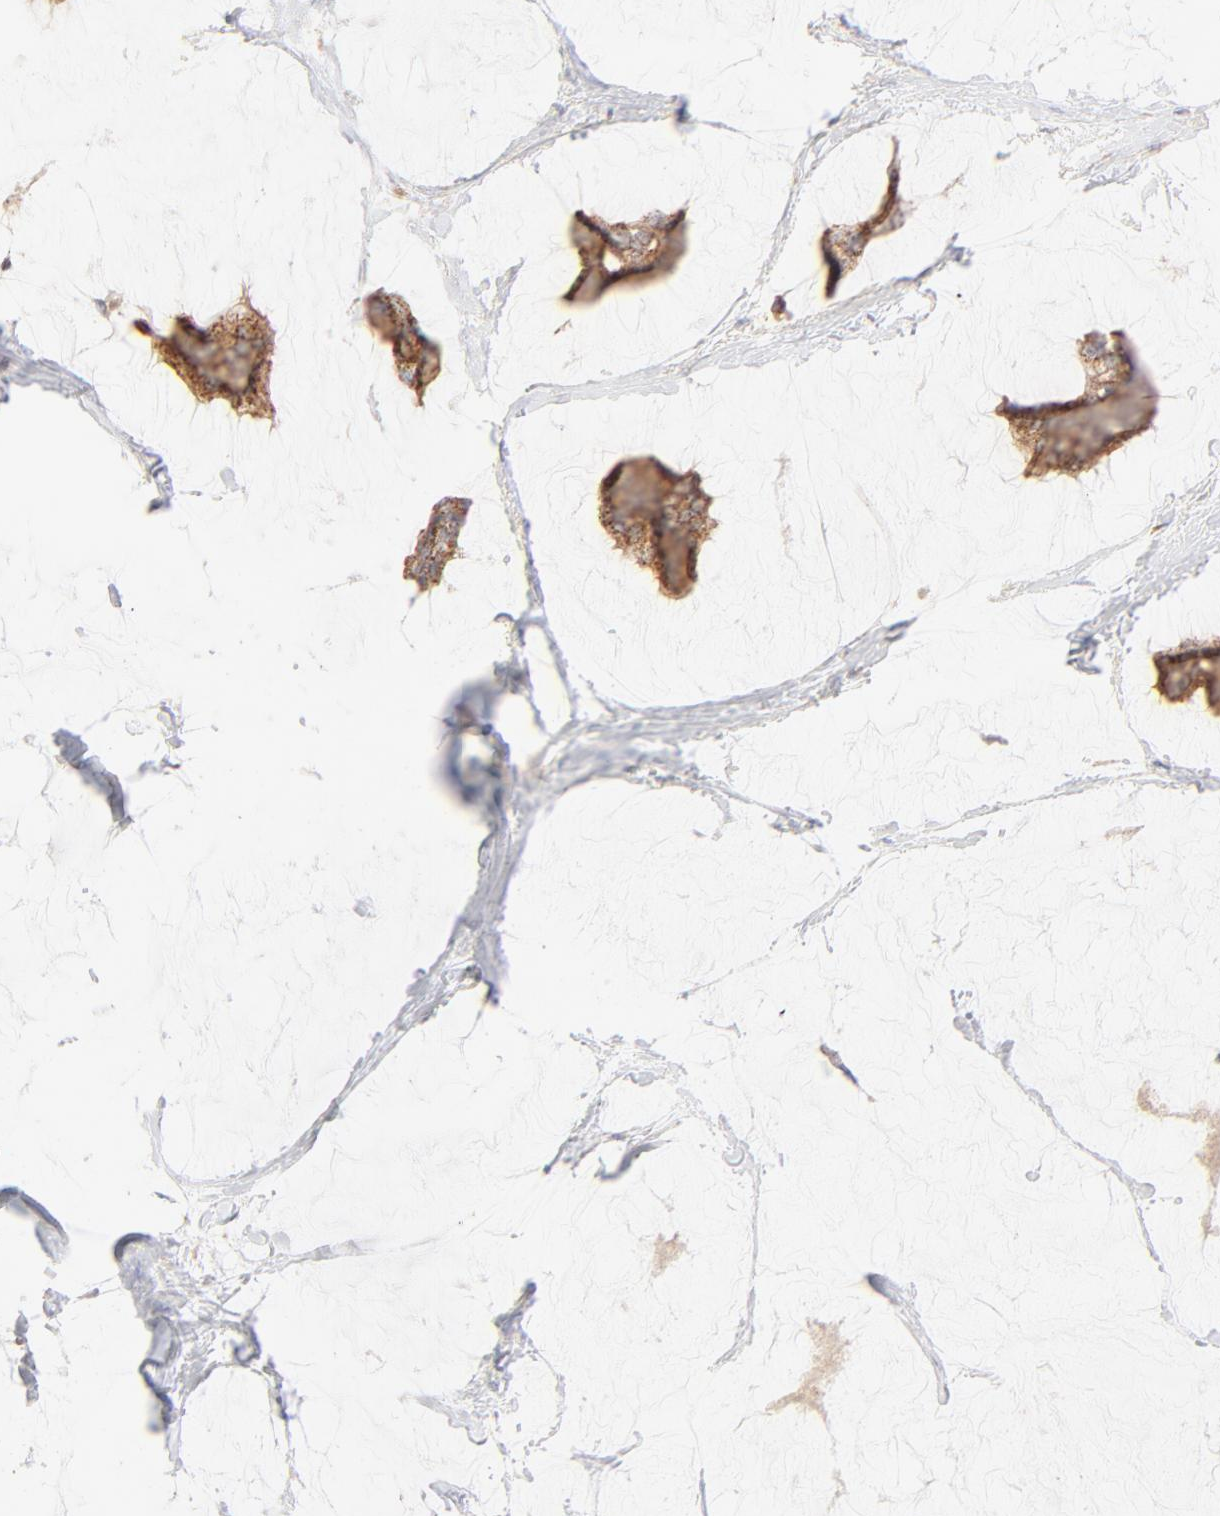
{"staining": {"intensity": "moderate", "quantity": ">75%", "location": "cytoplasmic/membranous"}, "tissue": "breast cancer", "cell_type": "Tumor cells", "image_type": "cancer", "snomed": [{"axis": "morphology", "description": "Duct carcinoma"}, {"axis": "topography", "description": "Breast"}], "caption": "Brown immunohistochemical staining in human breast cancer (intraductal carcinoma) reveals moderate cytoplasmic/membranous expression in about >75% of tumor cells.", "gene": "SPTB", "patient": {"sex": "female", "age": 93}}